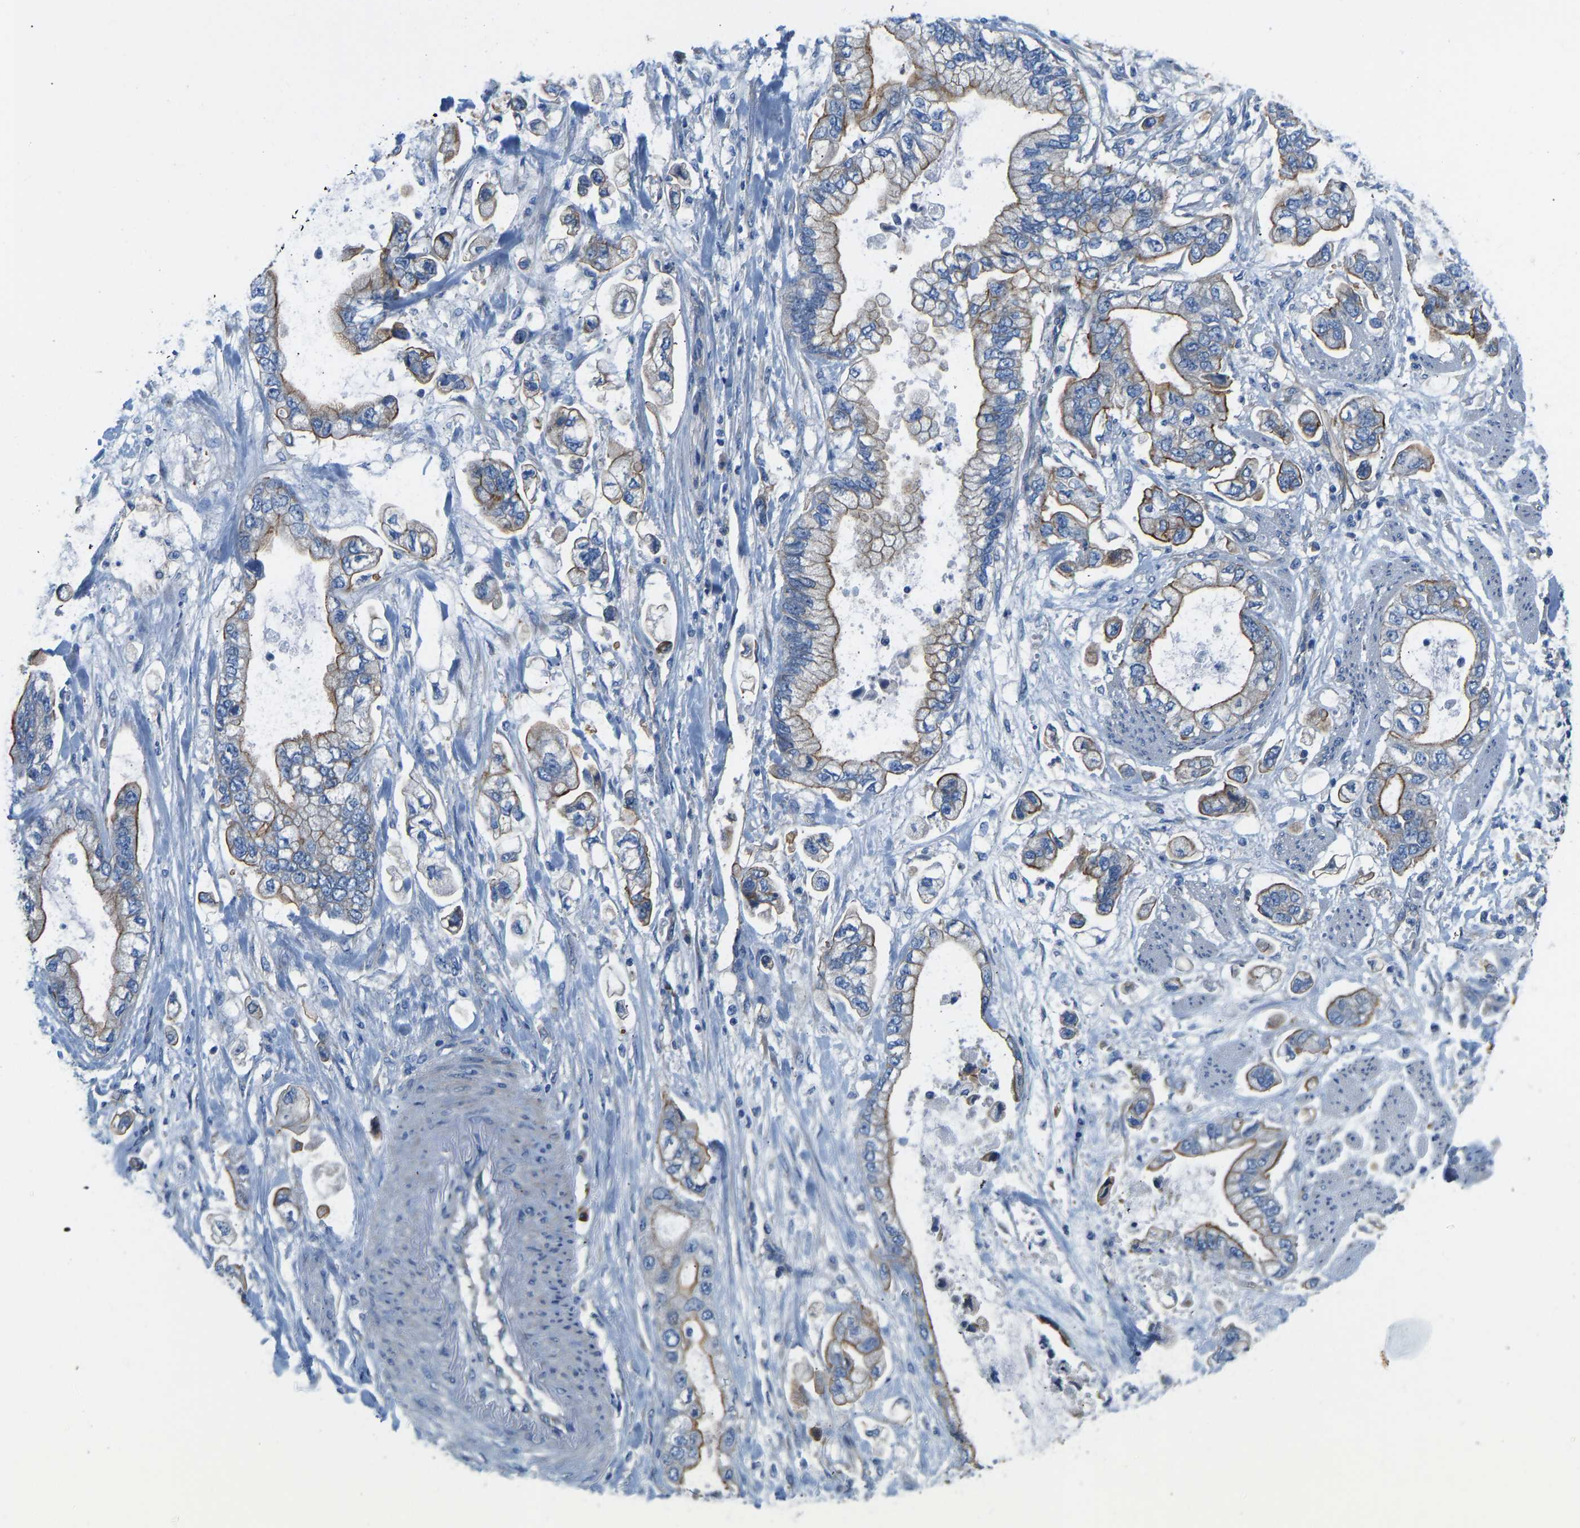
{"staining": {"intensity": "moderate", "quantity": ">75%", "location": "cytoplasmic/membranous"}, "tissue": "stomach cancer", "cell_type": "Tumor cells", "image_type": "cancer", "snomed": [{"axis": "morphology", "description": "Normal tissue, NOS"}, {"axis": "morphology", "description": "Adenocarcinoma, NOS"}, {"axis": "topography", "description": "Stomach"}], "caption": "Moderate cytoplasmic/membranous staining is seen in about >75% of tumor cells in stomach cancer.", "gene": "CHAD", "patient": {"sex": "male", "age": 62}}